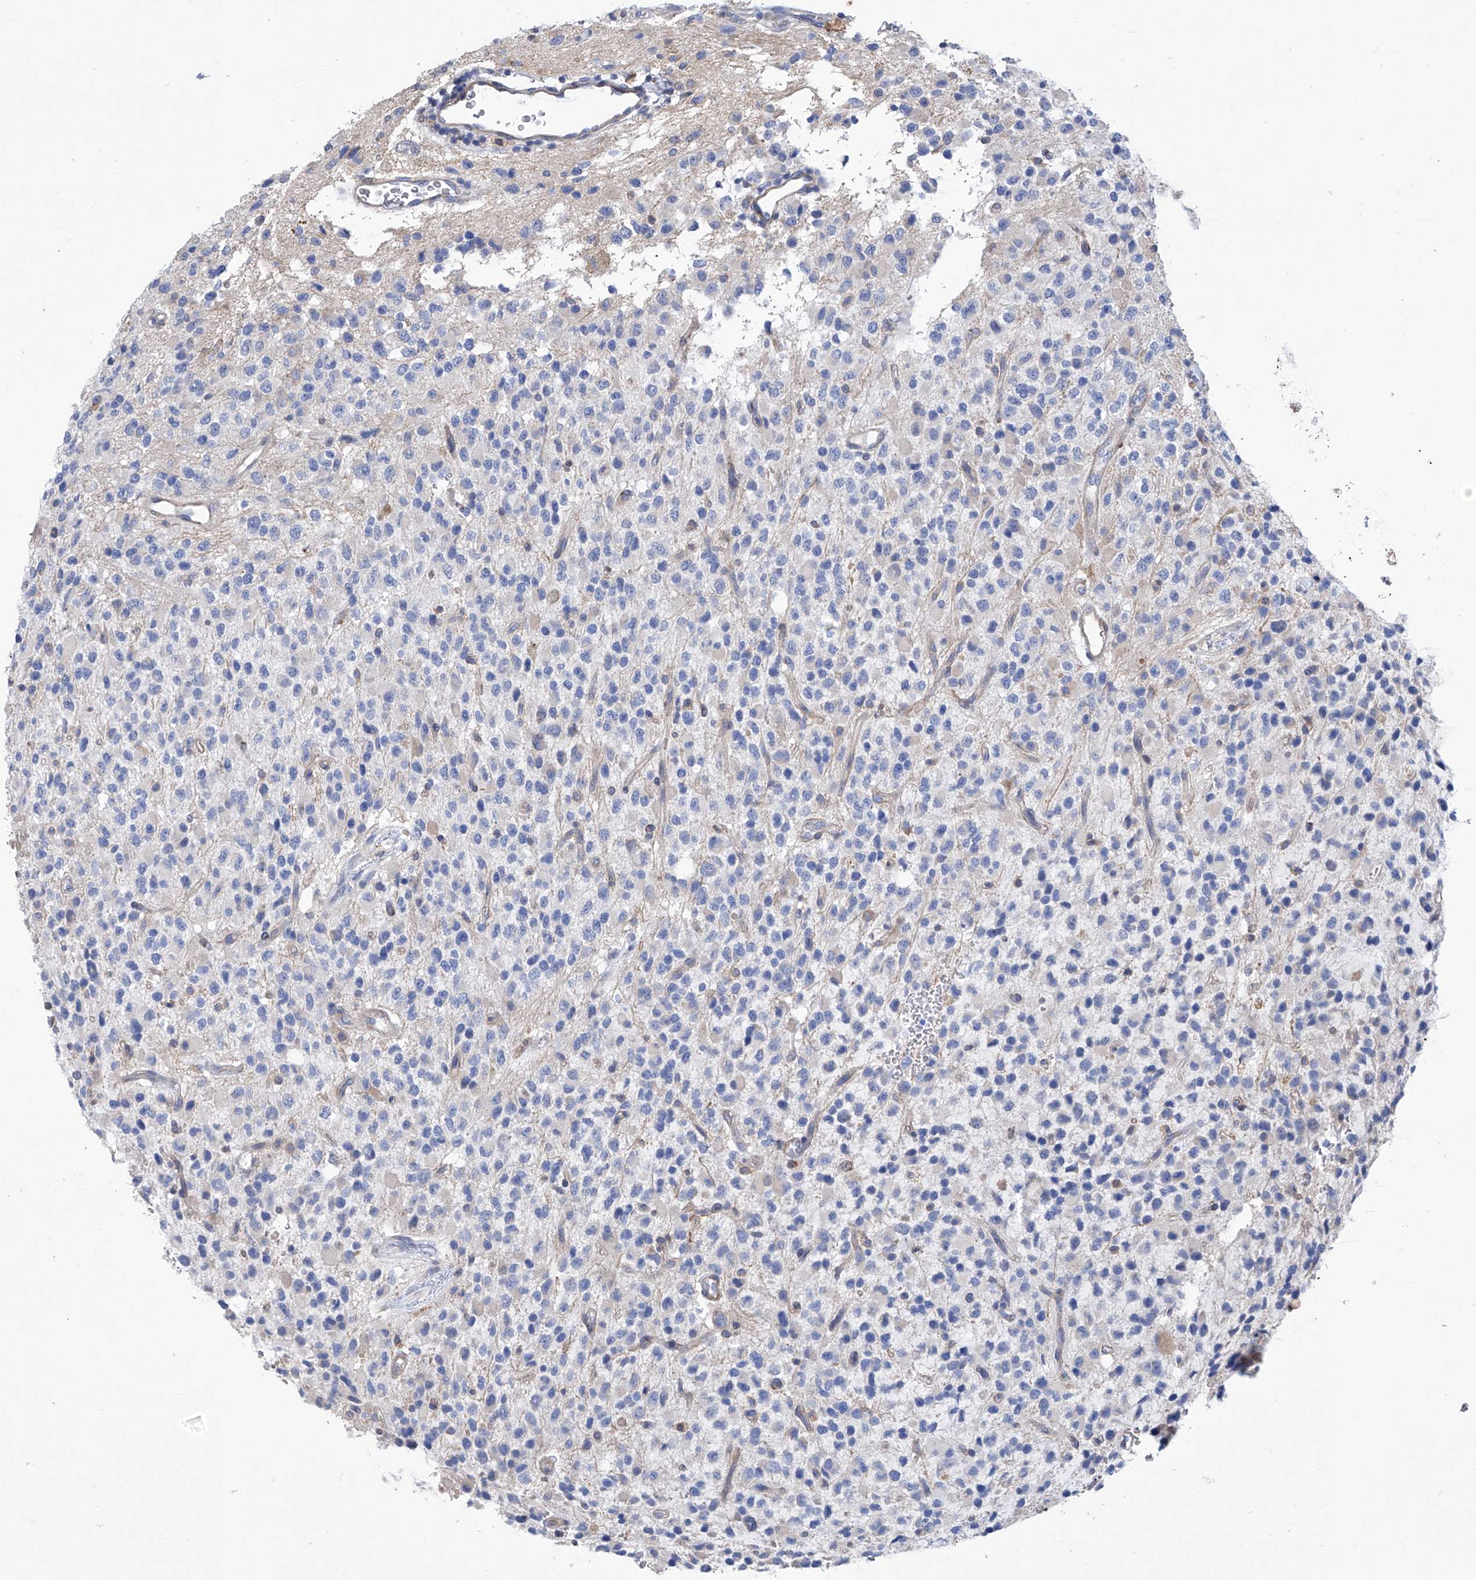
{"staining": {"intensity": "negative", "quantity": "none", "location": "none"}, "tissue": "glioma", "cell_type": "Tumor cells", "image_type": "cancer", "snomed": [{"axis": "morphology", "description": "Glioma, malignant, High grade"}, {"axis": "topography", "description": "Brain"}], "caption": "Malignant glioma (high-grade) was stained to show a protein in brown. There is no significant staining in tumor cells. The staining is performed using DAB brown chromogen with nuclei counter-stained in using hematoxylin.", "gene": "SMS", "patient": {"sex": "male", "age": 34}}